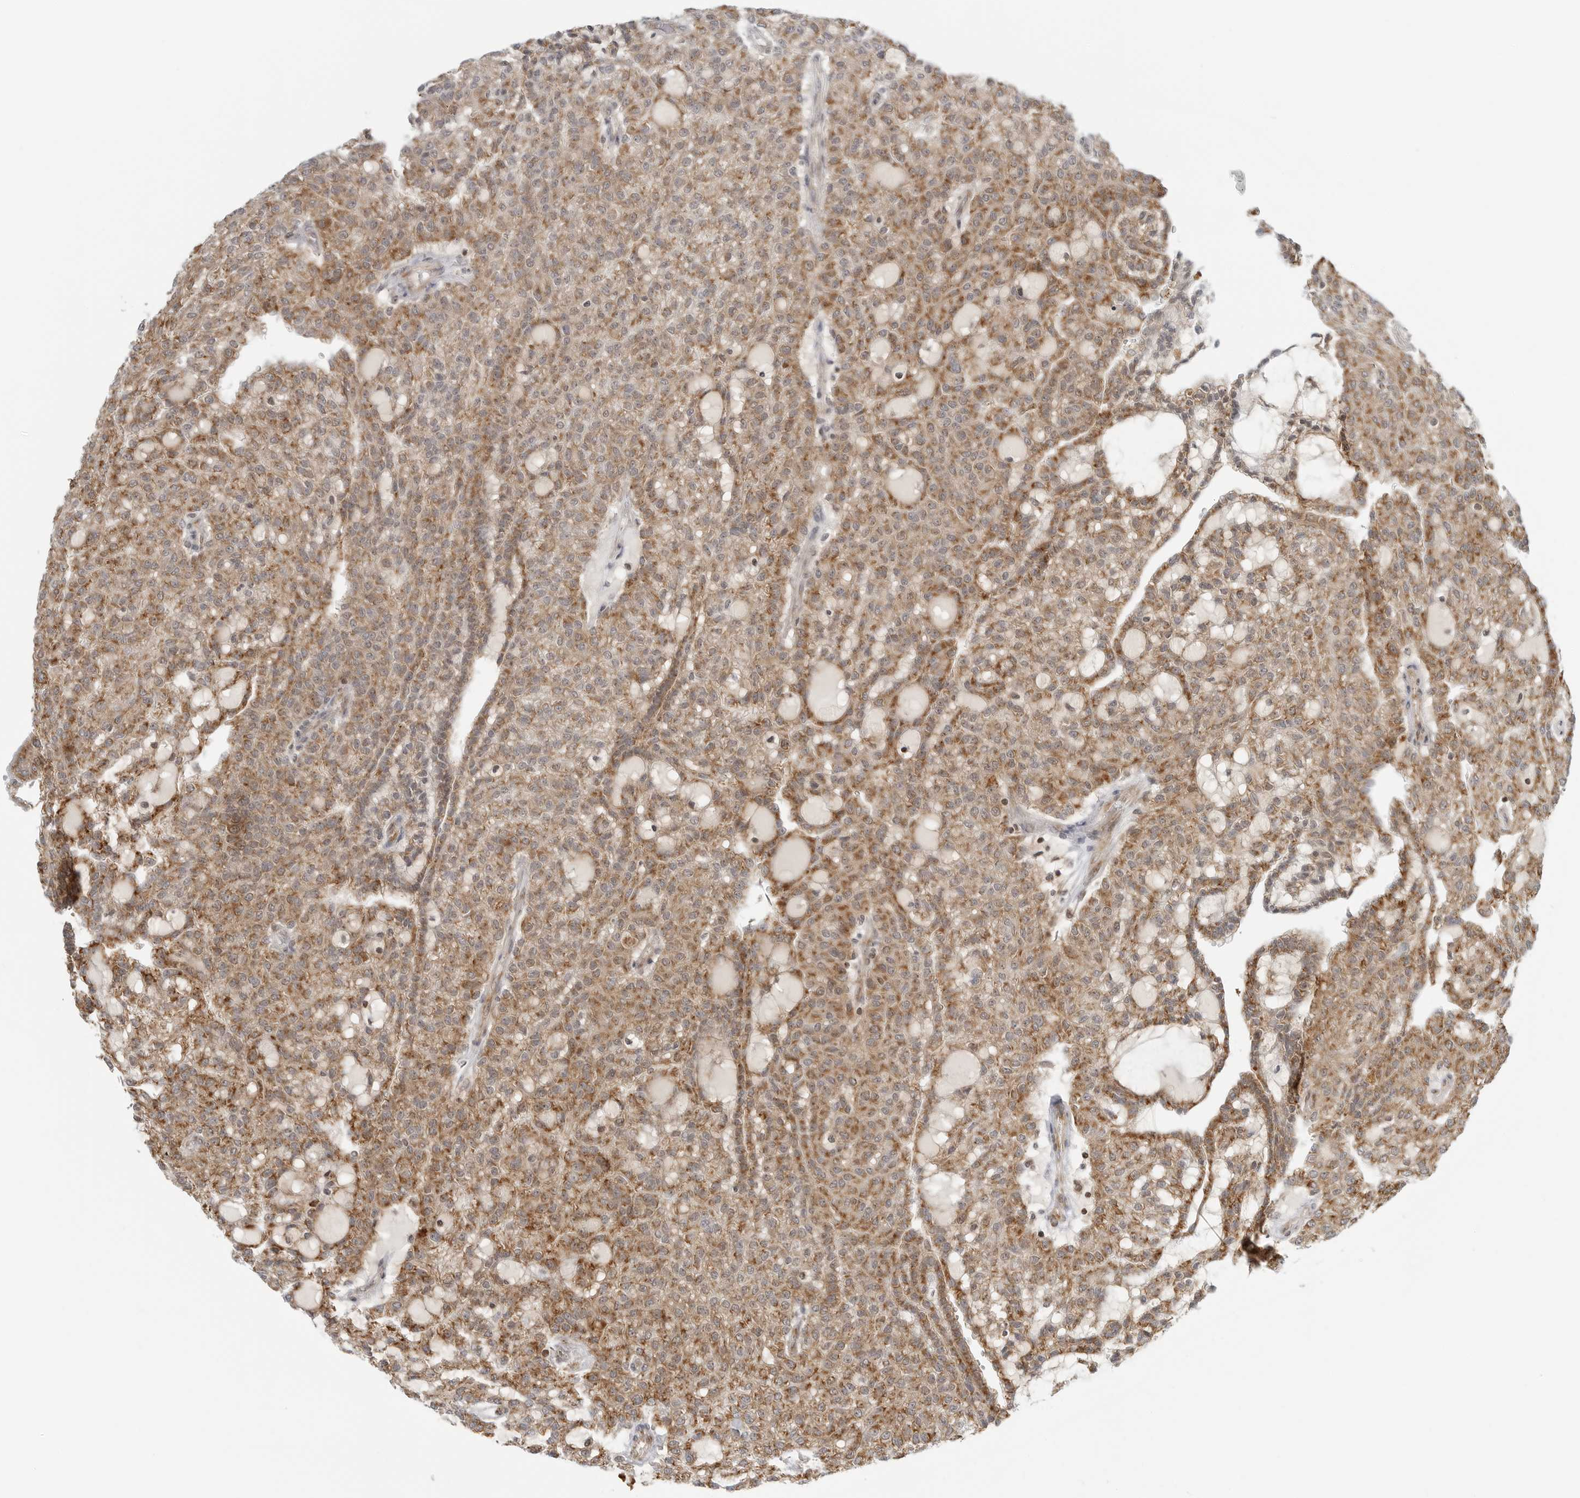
{"staining": {"intensity": "moderate", "quantity": ">75%", "location": "cytoplasmic/membranous"}, "tissue": "renal cancer", "cell_type": "Tumor cells", "image_type": "cancer", "snomed": [{"axis": "morphology", "description": "Adenocarcinoma, NOS"}, {"axis": "topography", "description": "Kidney"}], "caption": "An image of renal cancer (adenocarcinoma) stained for a protein reveals moderate cytoplasmic/membranous brown staining in tumor cells.", "gene": "PEX2", "patient": {"sex": "male", "age": 63}}